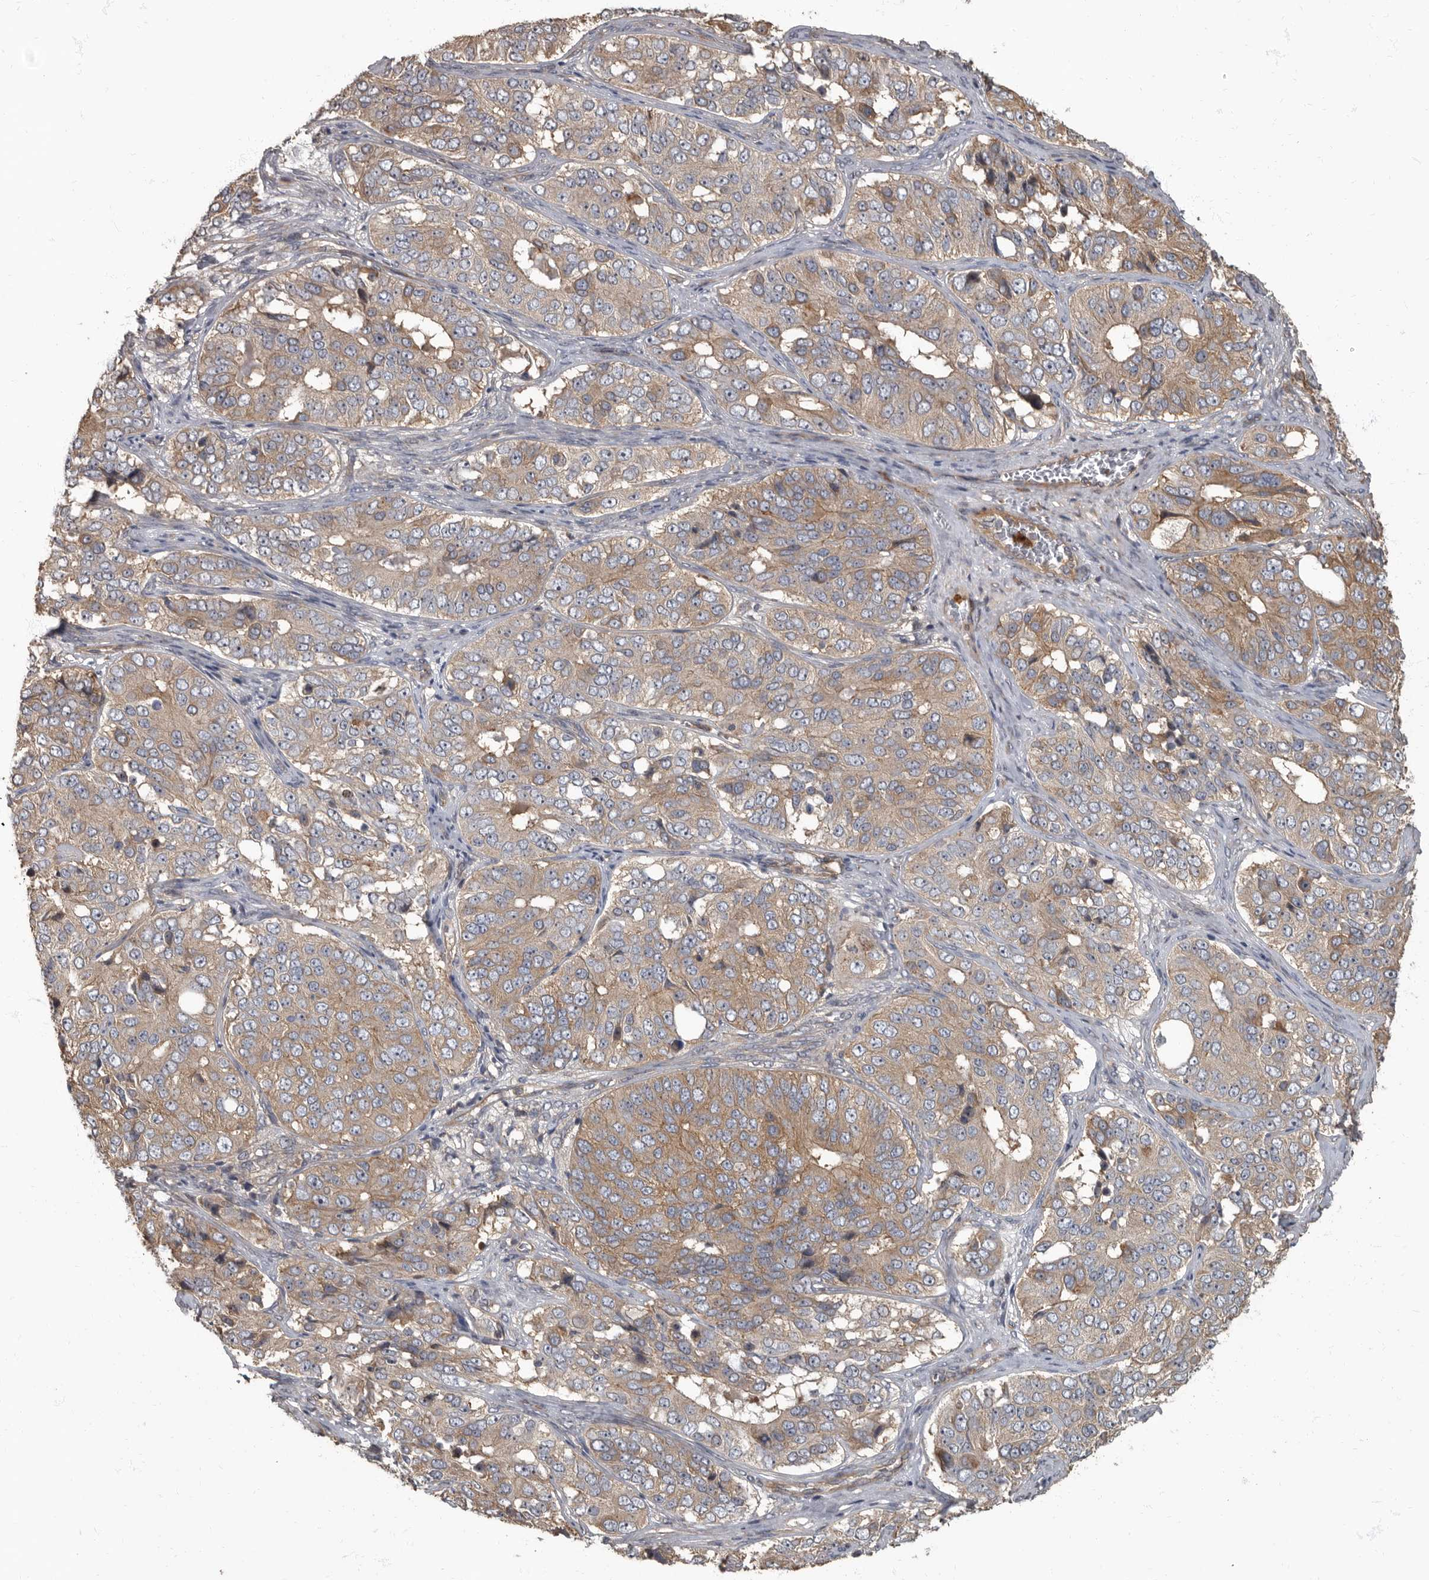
{"staining": {"intensity": "weak", "quantity": ">75%", "location": "cytoplasmic/membranous"}, "tissue": "ovarian cancer", "cell_type": "Tumor cells", "image_type": "cancer", "snomed": [{"axis": "morphology", "description": "Carcinoma, endometroid"}, {"axis": "topography", "description": "Ovary"}], "caption": "A histopathology image of human endometroid carcinoma (ovarian) stained for a protein displays weak cytoplasmic/membranous brown staining in tumor cells.", "gene": "DAAM1", "patient": {"sex": "female", "age": 51}}